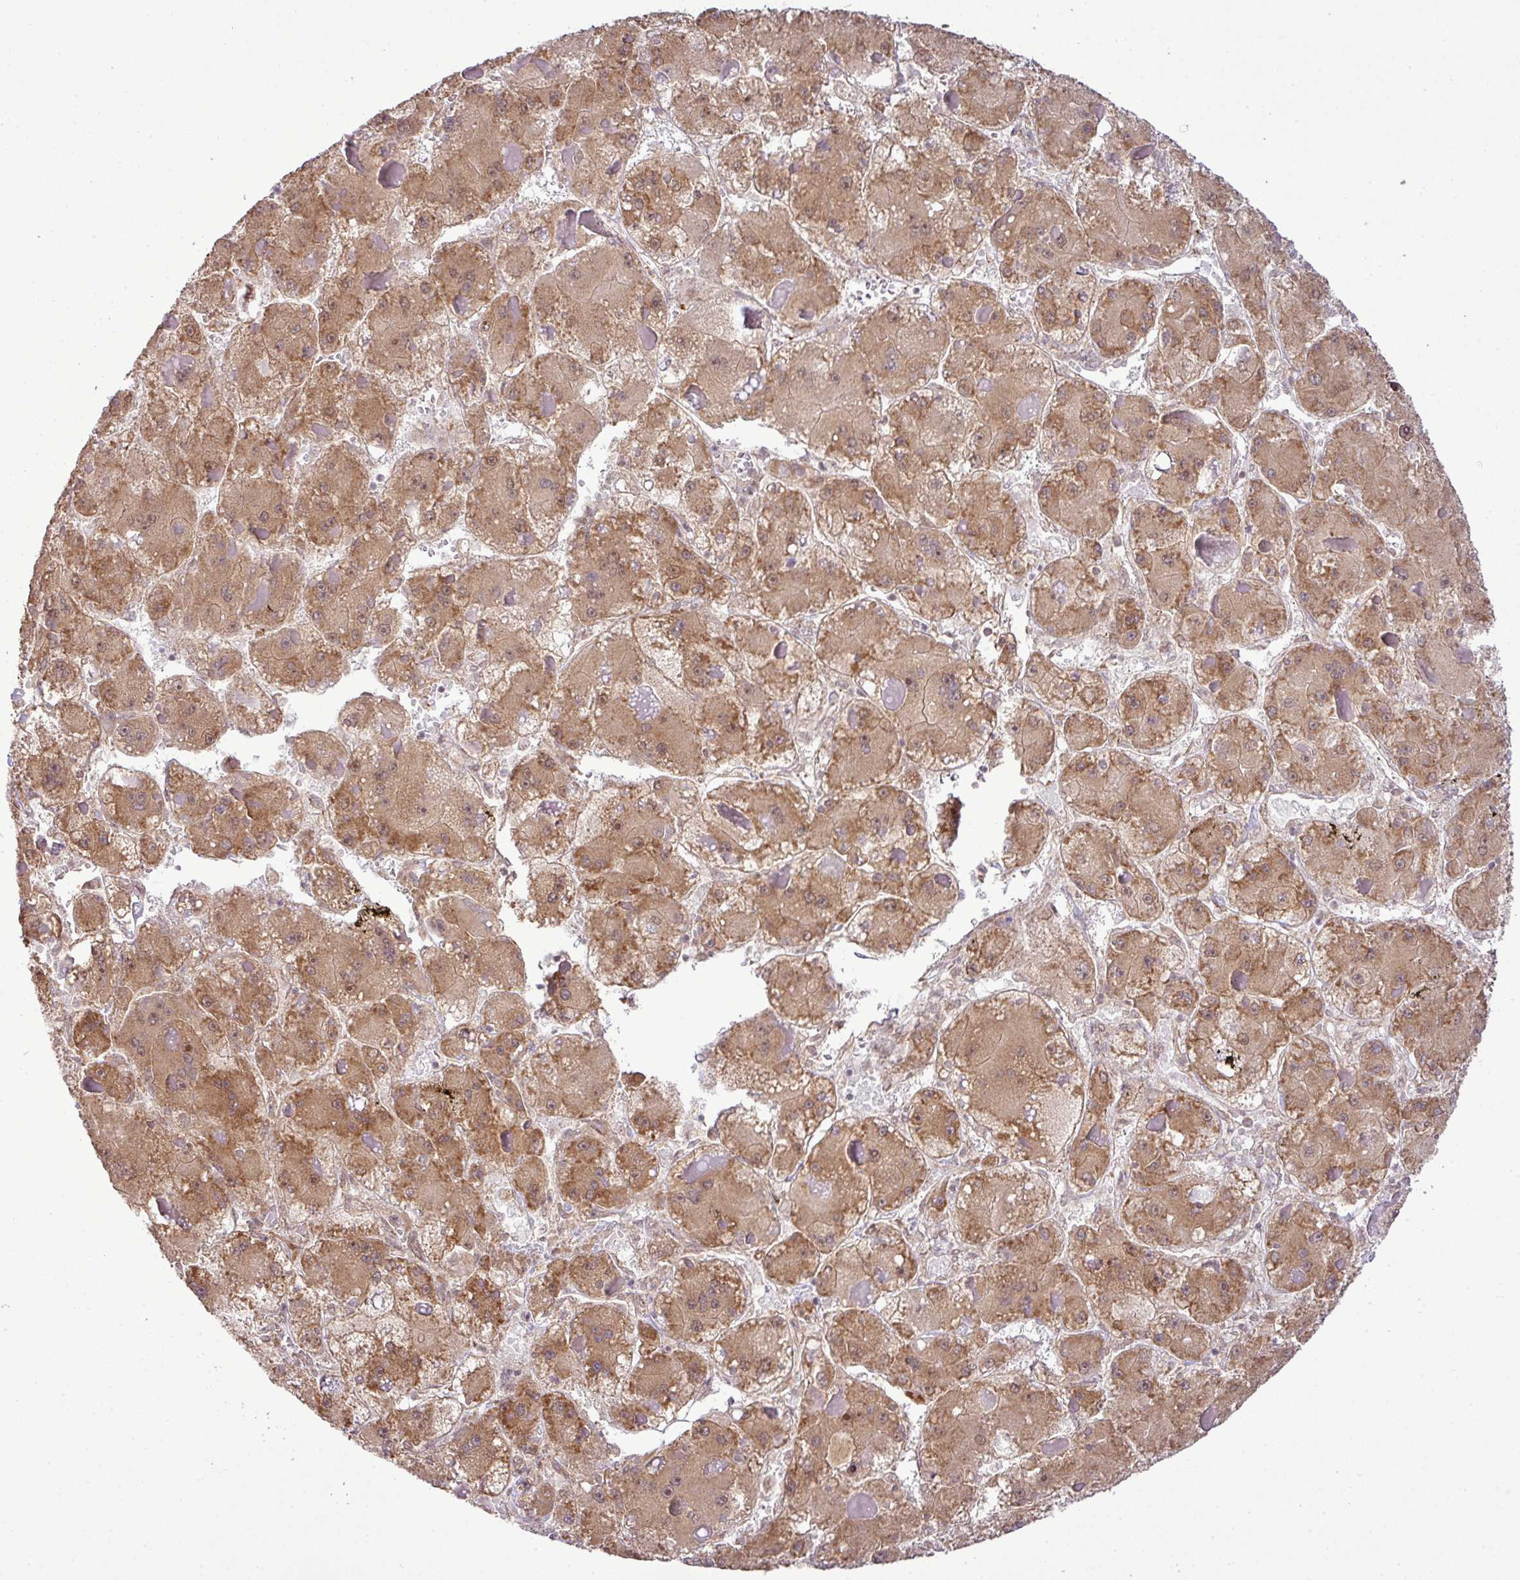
{"staining": {"intensity": "moderate", "quantity": ">75%", "location": "cytoplasmic/membranous"}, "tissue": "liver cancer", "cell_type": "Tumor cells", "image_type": "cancer", "snomed": [{"axis": "morphology", "description": "Carcinoma, Hepatocellular, NOS"}, {"axis": "topography", "description": "Liver"}], "caption": "Immunohistochemical staining of hepatocellular carcinoma (liver) shows medium levels of moderate cytoplasmic/membranous expression in about >75% of tumor cells.", "gene": "DNAAF4", "patient": {"sex": "female", "age": 73}}